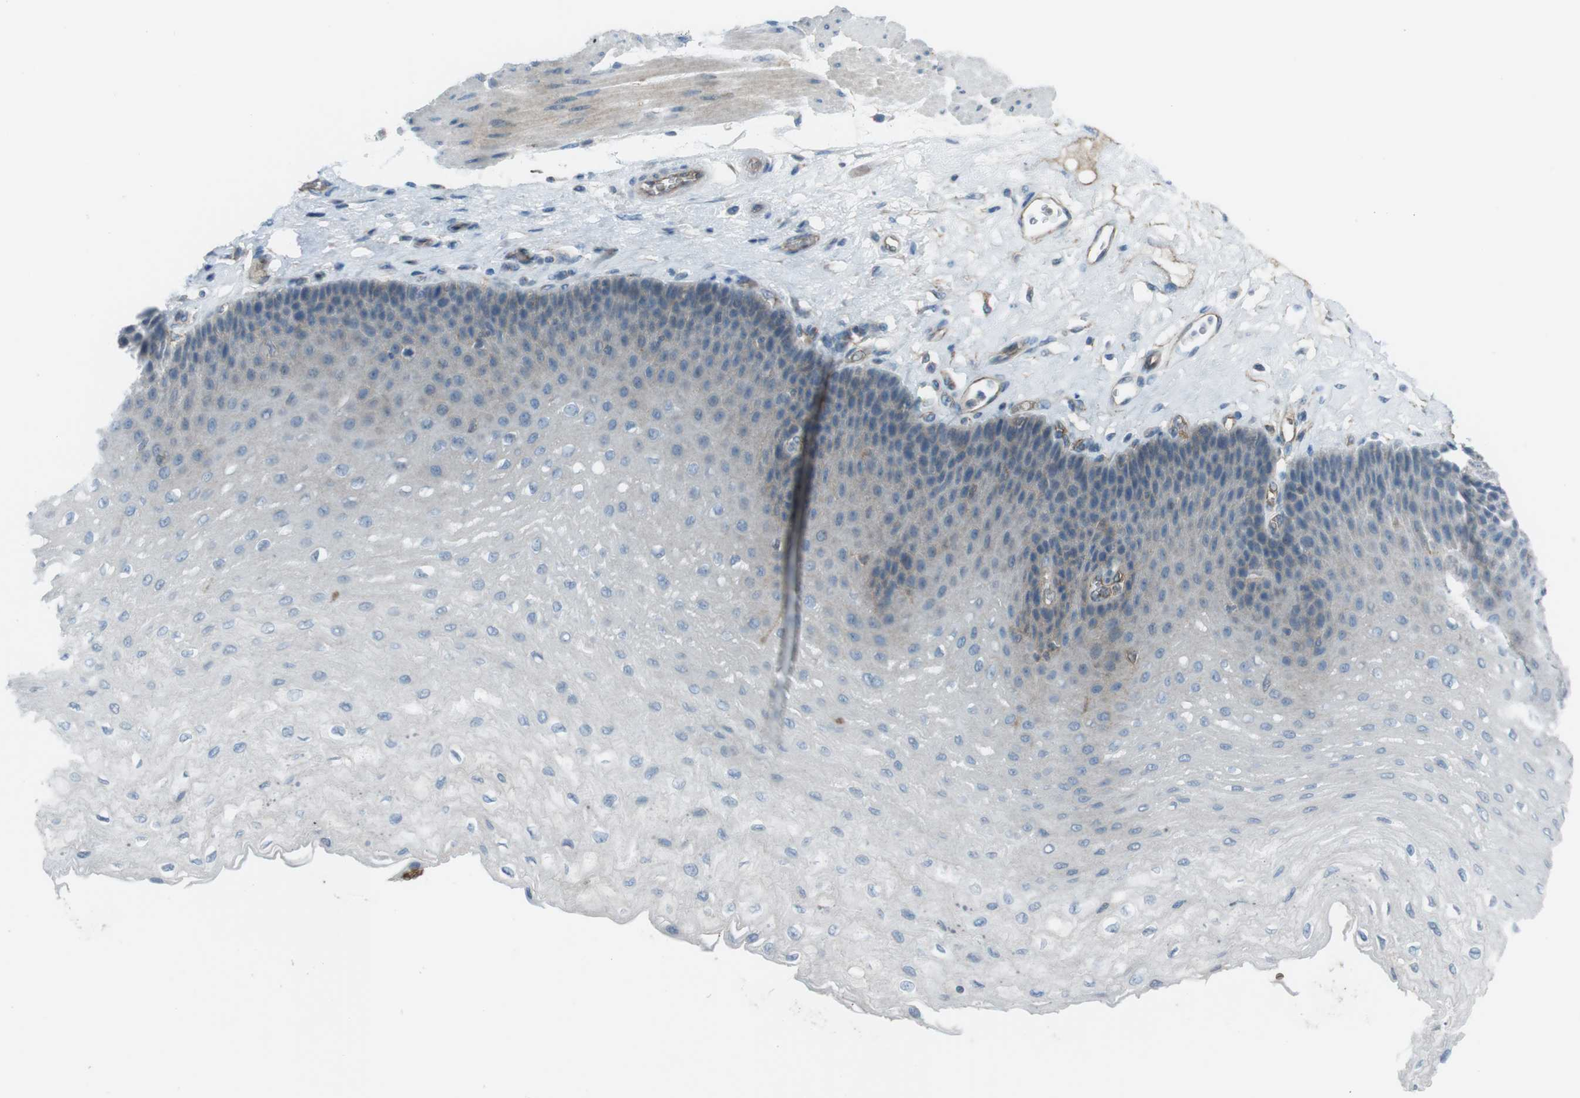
{"staining": {"intensity": "negative", "quantity": "none", "location": "none"}, "tissue": "esophagus", "cell_type": "Squamous epithelial cells", "image_type": "normal", "snomed": [{"axis": "morphology", "description": "Normal tissue, NOS"}, {"axis": "topography", "description": "Esophagus"}], "caption": "This photomicrograph is of unremarkable esophagus stained with immunohistochemistry to label a protein in brown with the nuclei are counter-stained blue. There is no expression in squamous epithelial cells.", "gene": "SPTA1", "patient": {"sex": "female", "age": 72}}